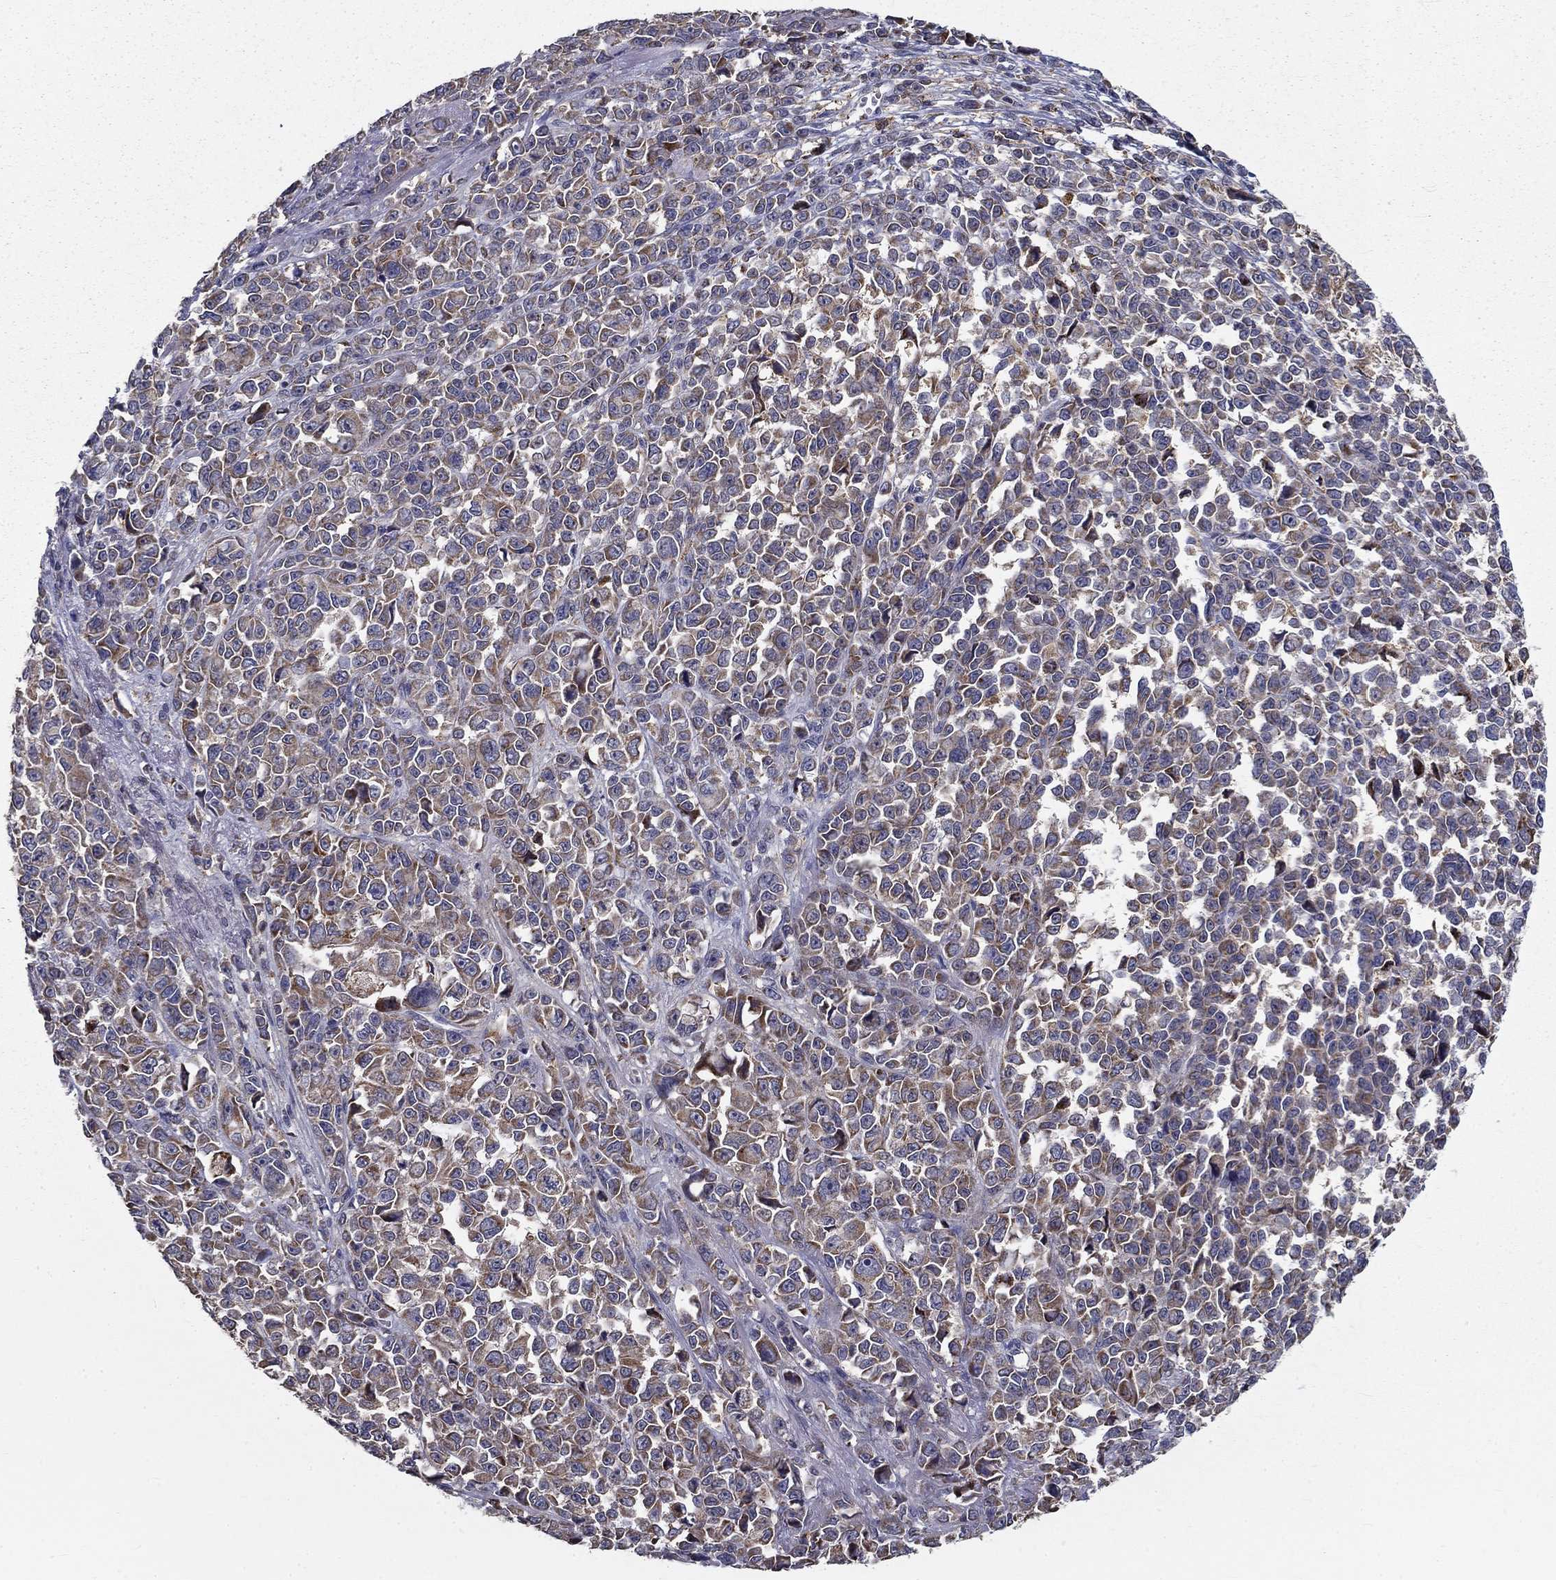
{"staining": {"intensity": "moderate", "quantity": "25%-75%", "location": "cytoplasmic/membranous"}, "tissue": "melanoma", "cell_type": "Tumor cells", "image_type": "cancer", "snomed": [{"axis": "morphology", "description": "Malignant melanoma, NOS"}, {"axis": "topography", "description": "Skin"}], "caption": "An image of human melanoma stained for a protein reveals moderate cytoplasmic/membranous brown staining in tumor cells.", "gene": "ALDH4A1", "patient": {"sex": "female", "age": 95}}